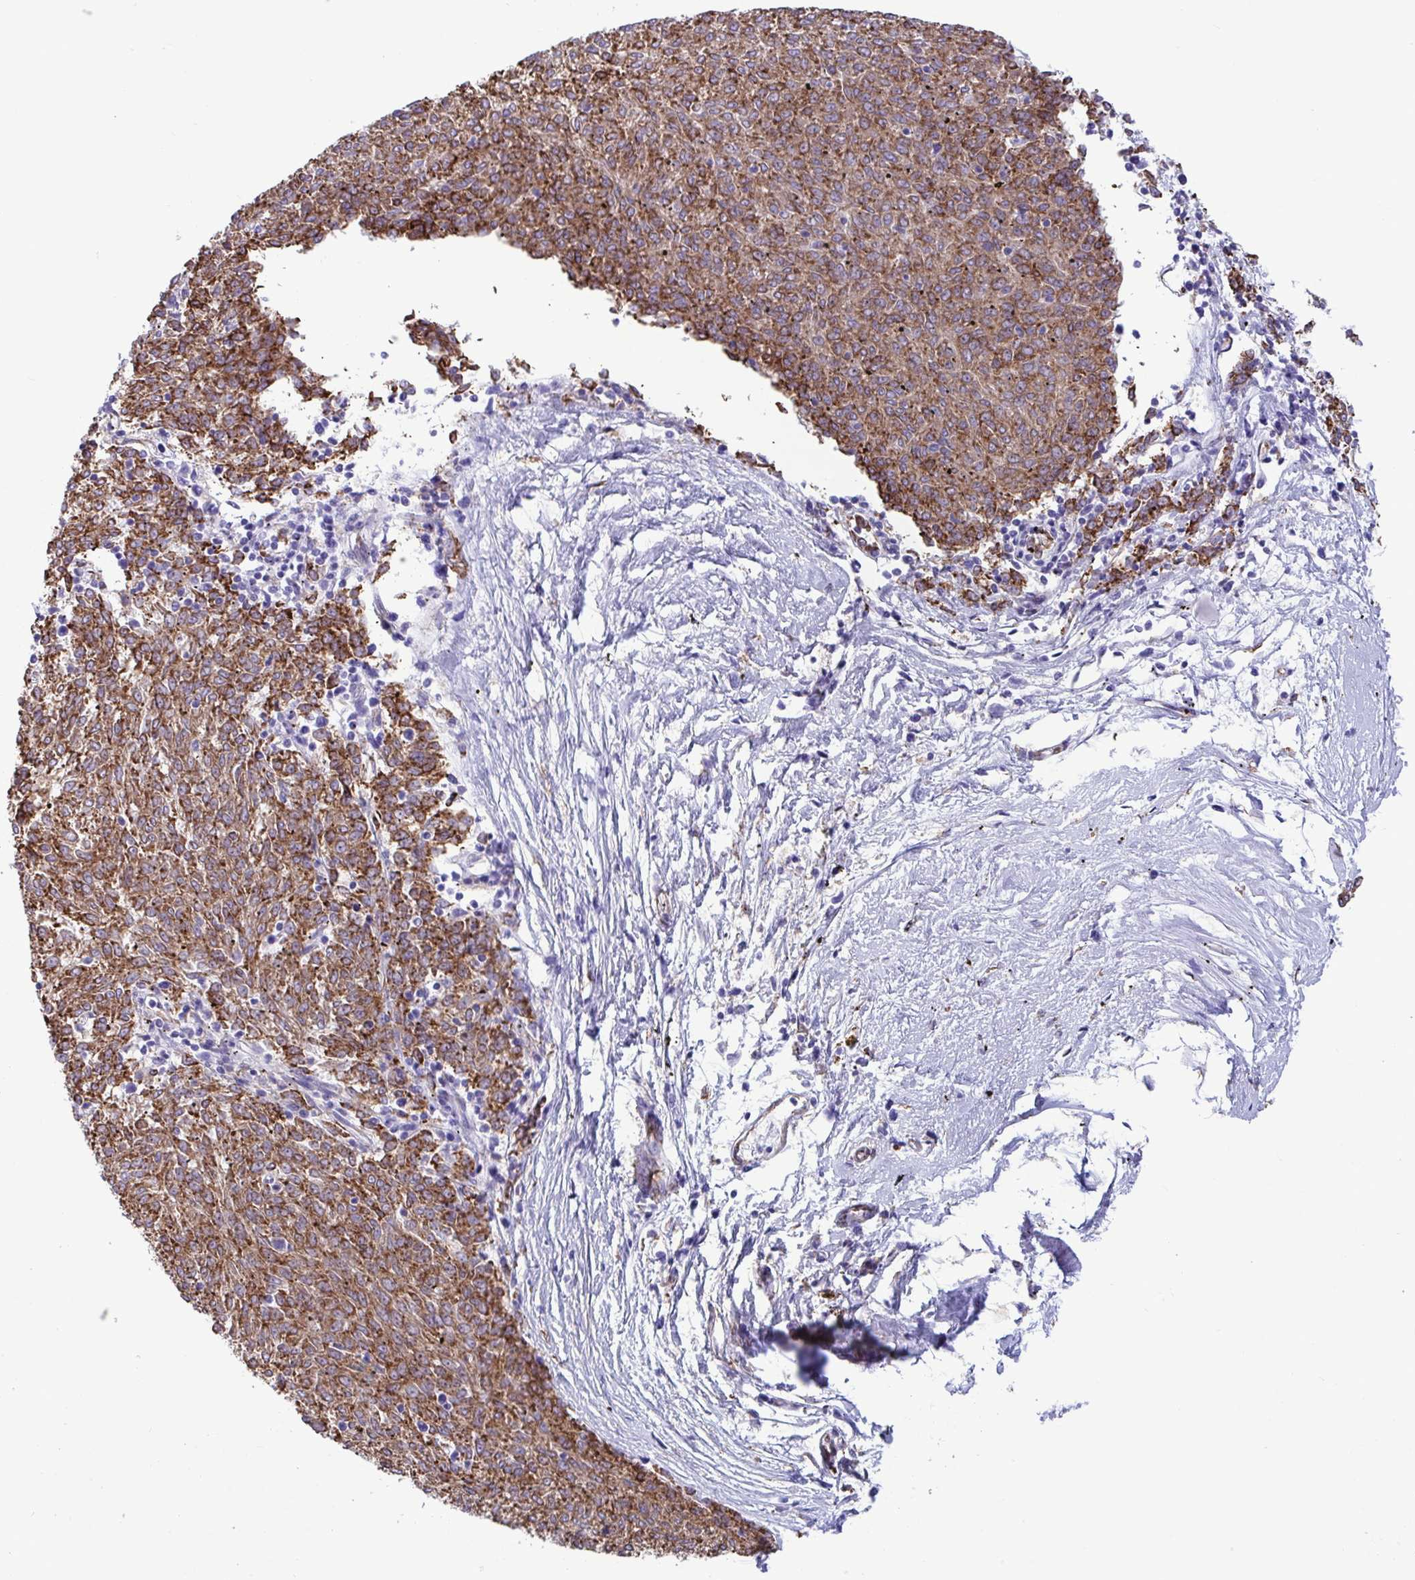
{"staining": {"intensity": "strong", "quantity": ">75%", "location": "cytoplasmic/membranous"}, "tissue": "melanoma", "cell_type": "Tumor cells", "image_type": "cancer", "snomed": [{"axis": "morphology", "description": "Malignant melanoma, NOS"}, {"axis": "topography", "description": "Skin"}], "caption": "IHC of melanoma demonstrates high levels of strong cytoplasmic/membranous staining in approximately >75% of tumor cells.", "gene": "ASPH", "patient": {"sex": "female", "age": 72}}